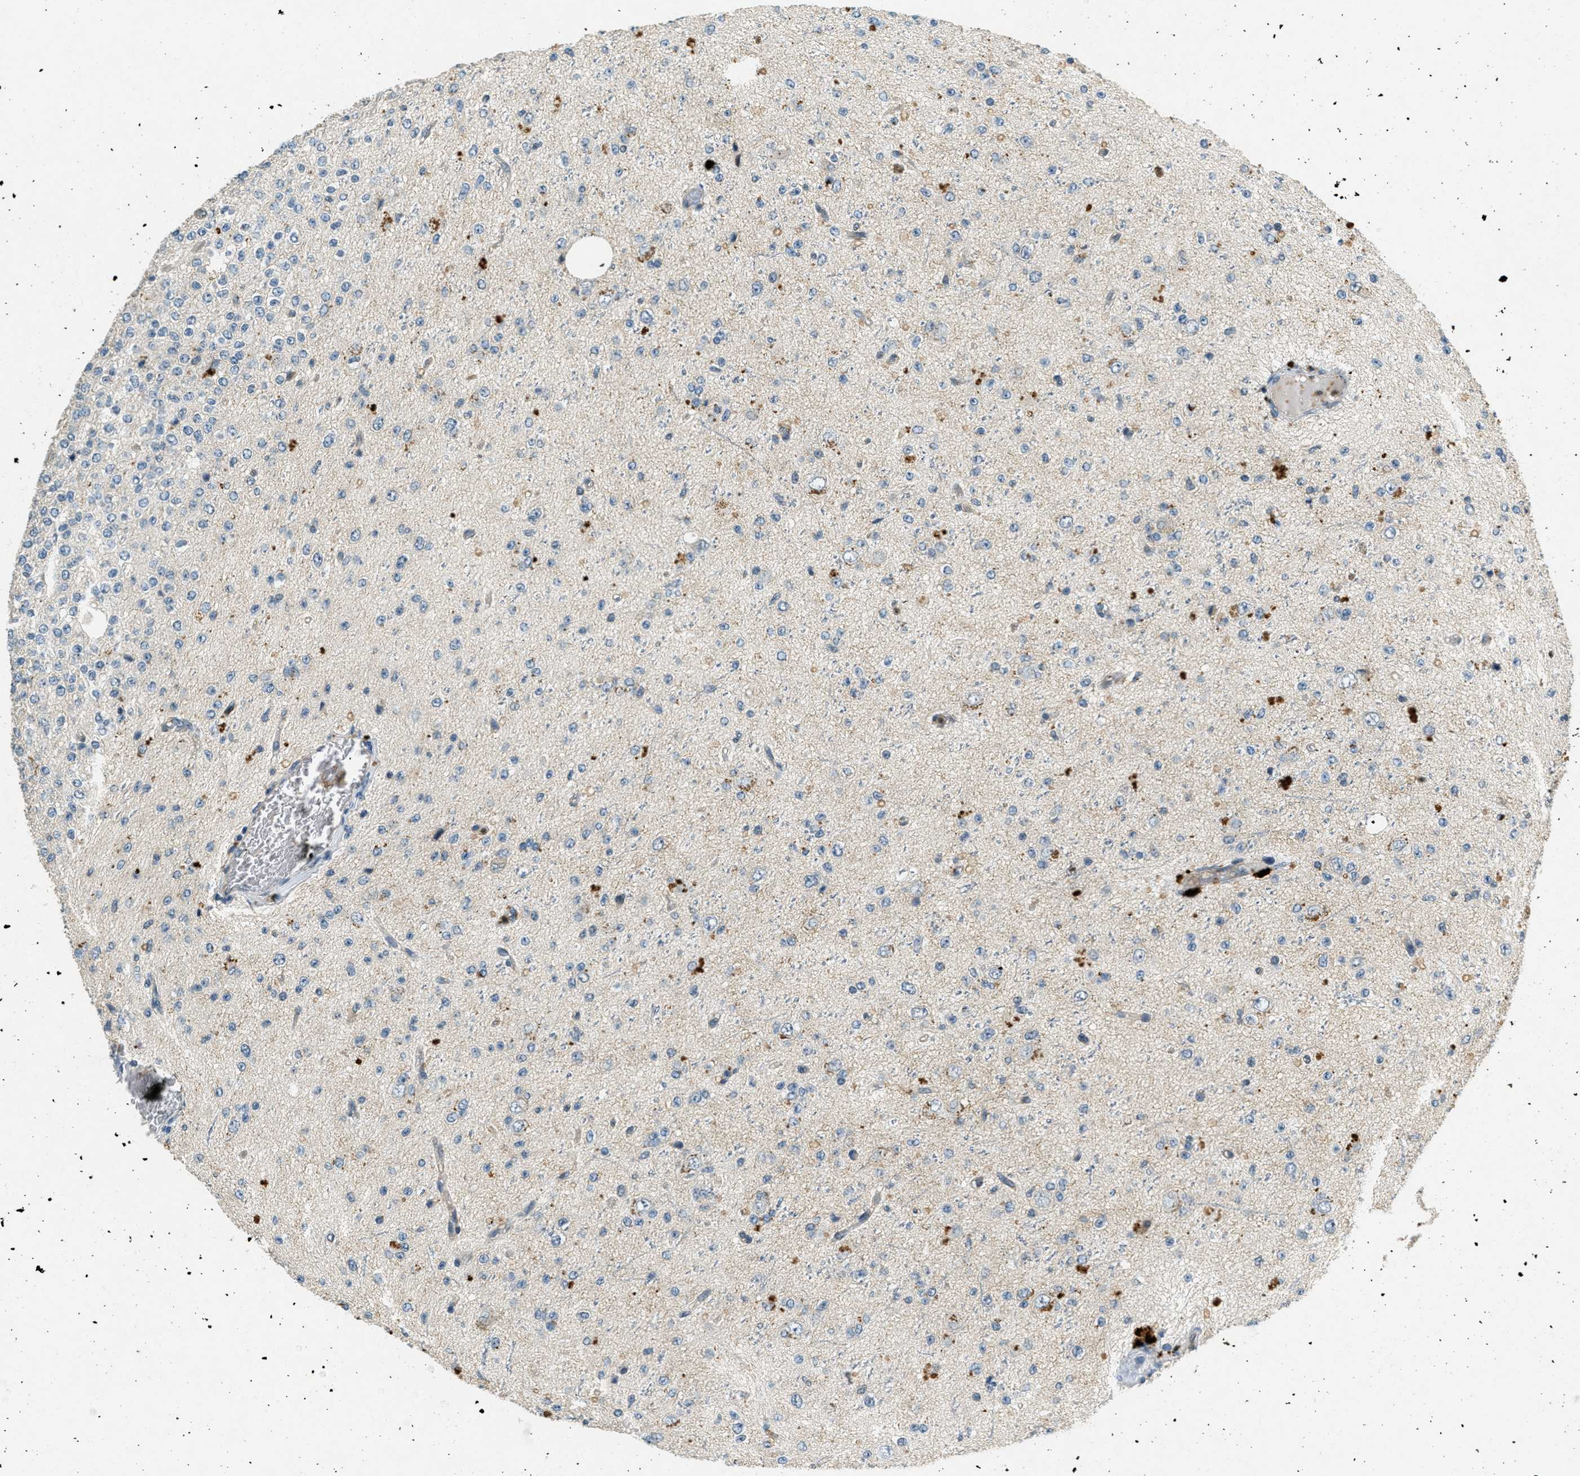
{"staining": {"intensity": "negative", "quantity": "none", "location": "none"}, "tissue": "glioma", "cell_type": "Tumor cells", "image_type": "cancer", "snomed": [{"axis": "morphology", "description": "Glioma, malignant, High grade"}, {"axis": "topography", "description": "pancreas cauda"}], "caption": "Immunohistochemical staining of human malignant high-grade glioma demonstrates no significant staining in tumor cells.", "gene": "RAB3D", "patient": {"sex": "male", "age": 60}}